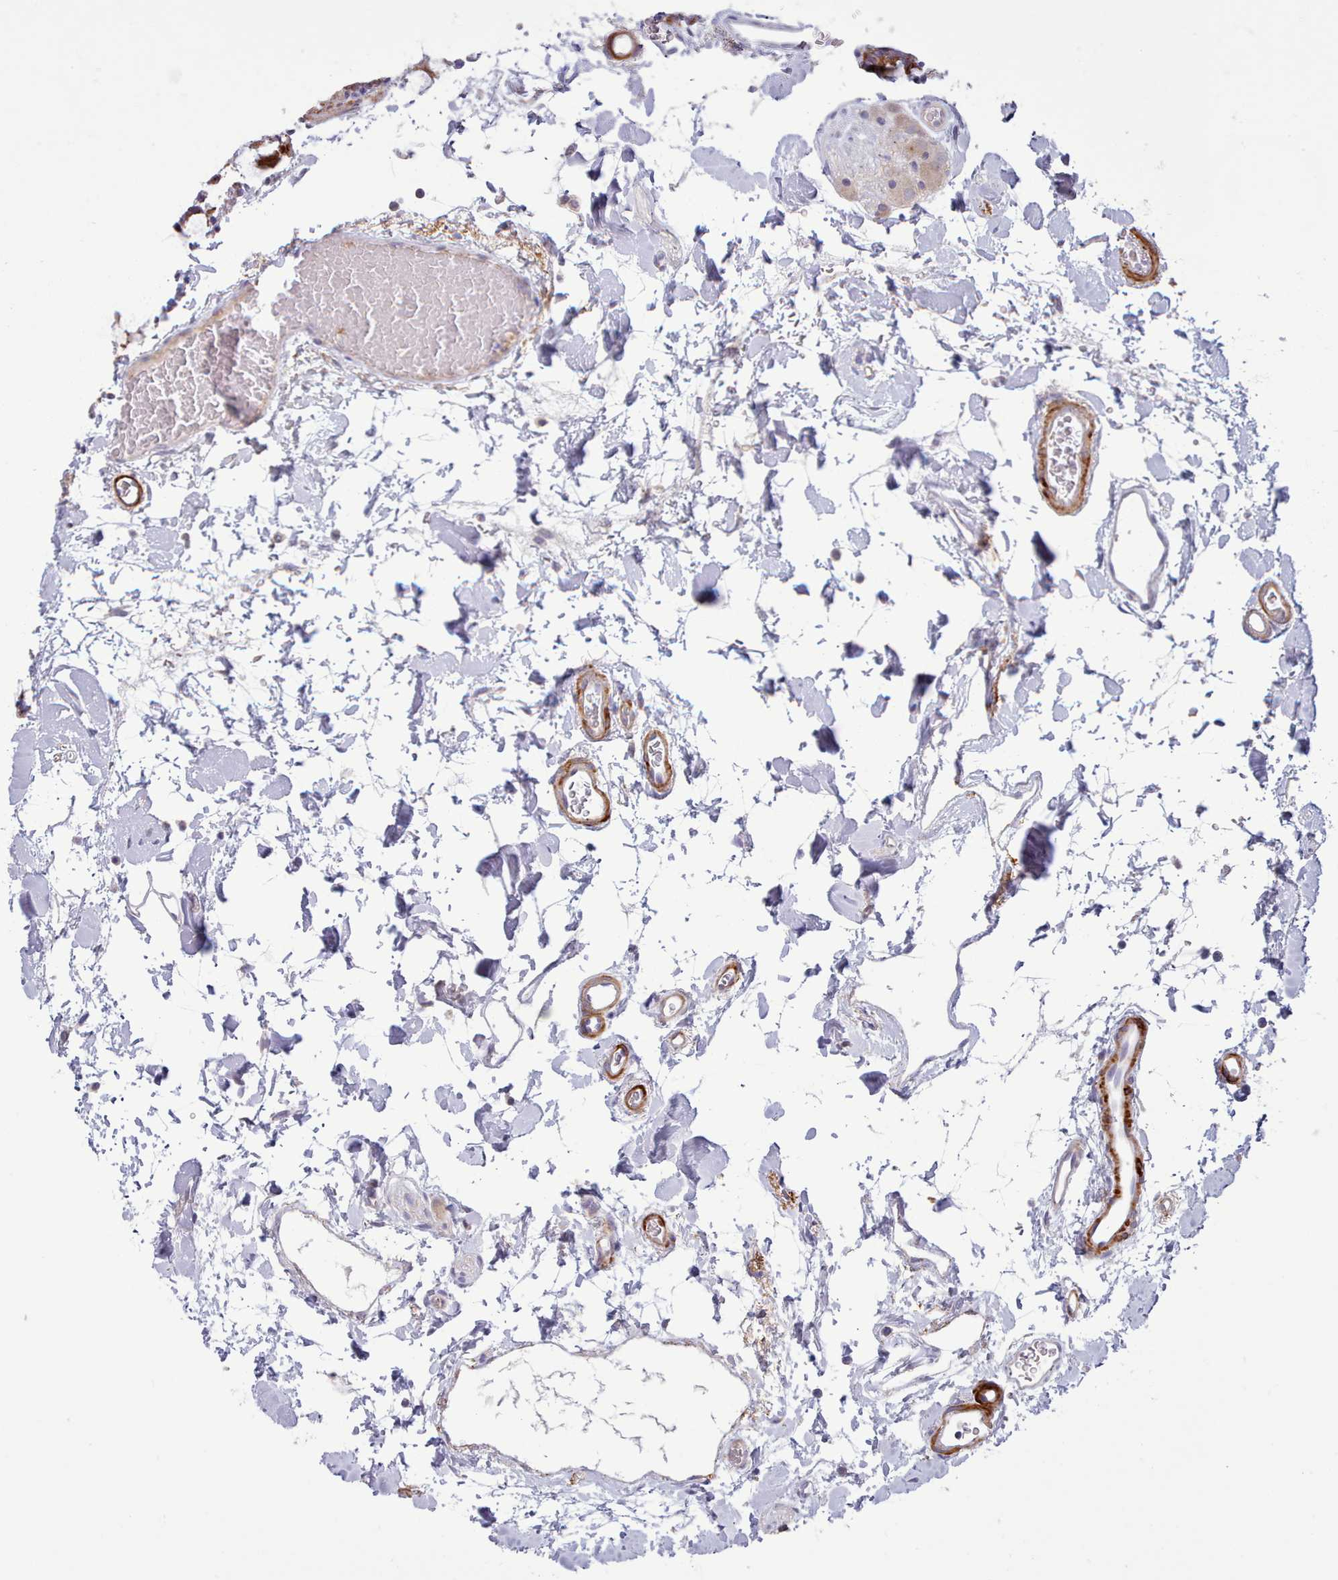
{"staining": {"intensity": "moderate", "quantity": ">75%", "location": "cytoplasmic/membranous"}, "tissue": "colon", "cell_type": "Endothelial cells", "image_type": "normal", "snomed": [{"axis": "morphology", "description": "Normal tissue, NOS"}, {"axis": "topography", "description": "Colon"}], "caption": "Brown immunohistochemical staining in unremarkable colon demonstrates moderate cytoplasmic/membranous expression in approximately >75% of endothelial cells.", "gene": "MRPL21", "patient": {"sex": "male", "age": 75}}